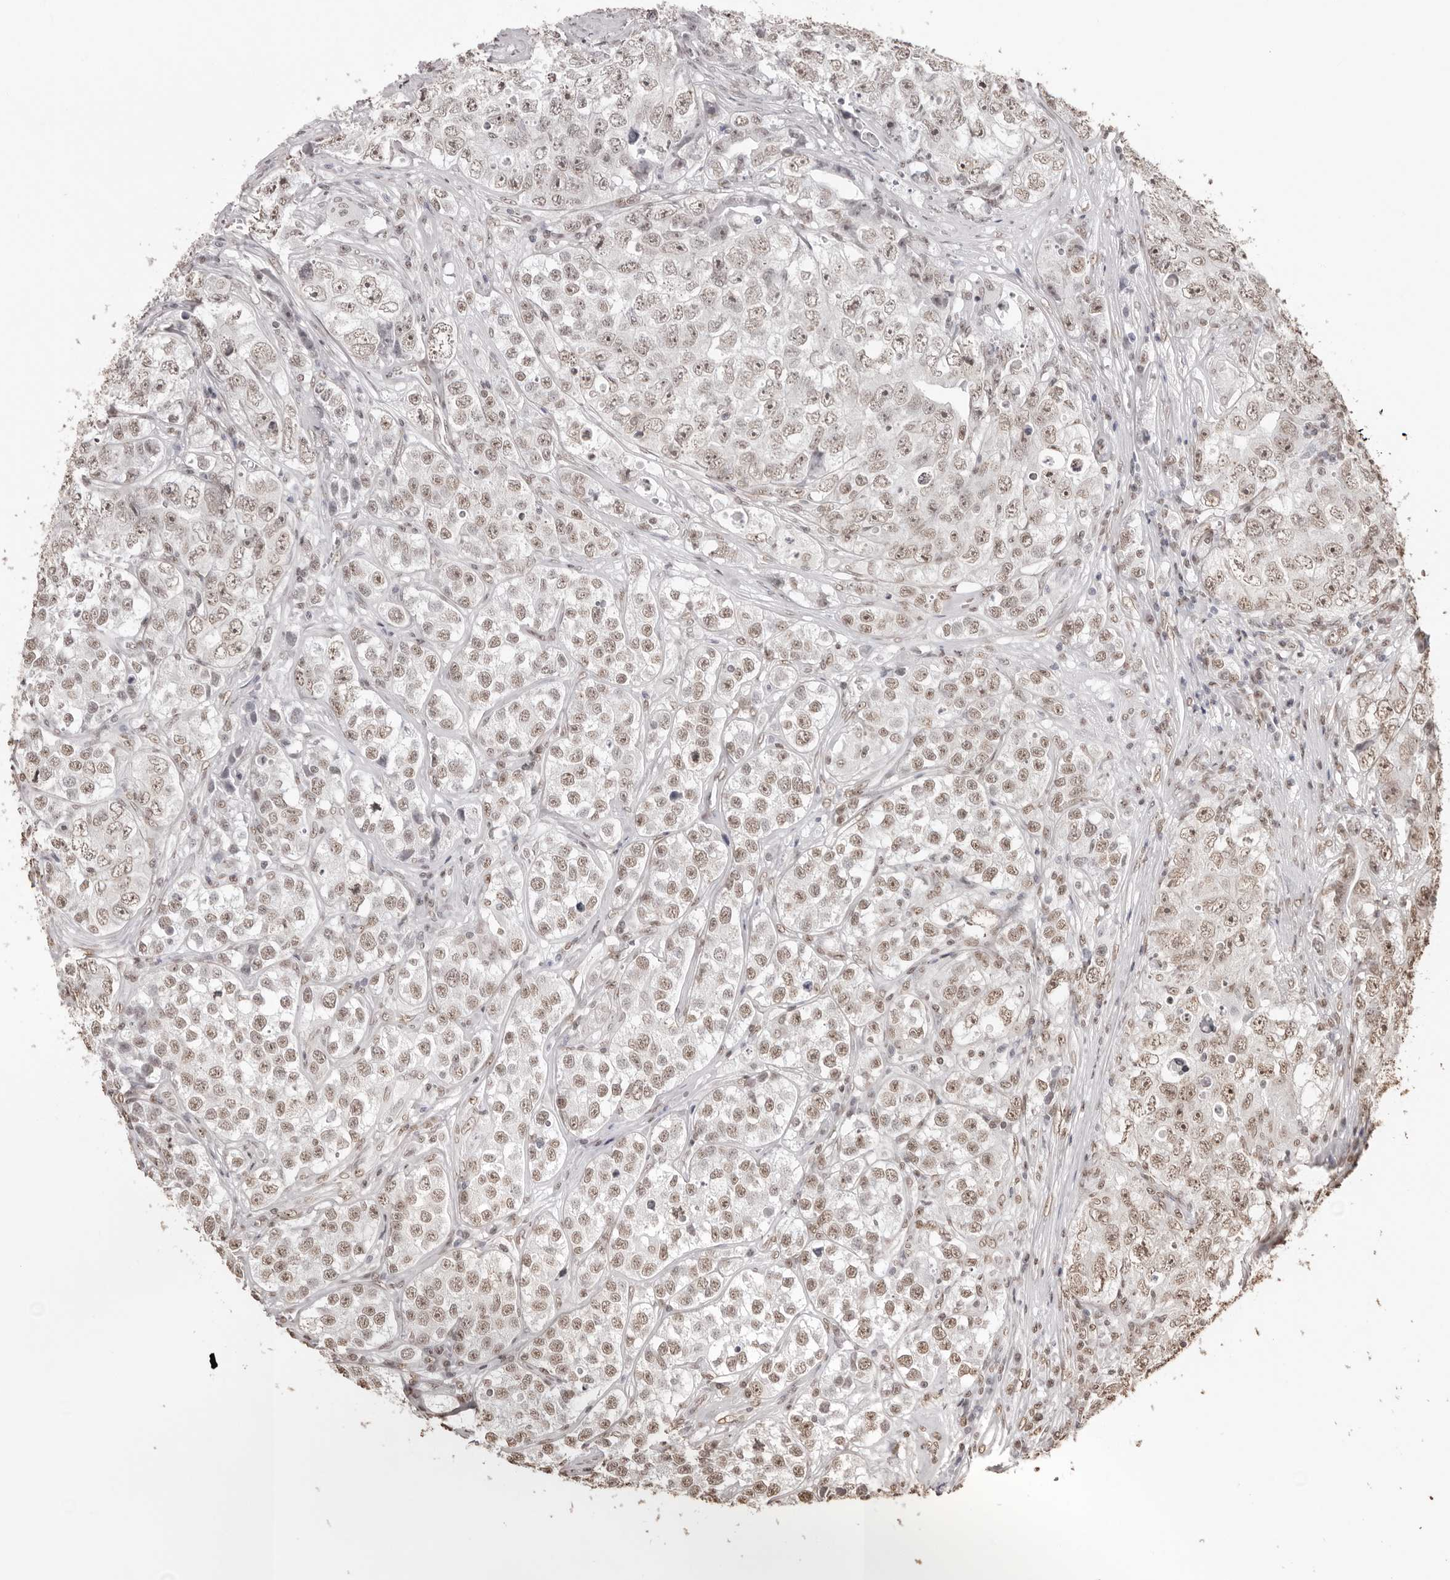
{"staining": {"intensity": "weak", "quantity": ">75%", "location": "nuclear"}, "tissue": "testis cancer", "cell_type": "Tumor cells", "image_type": "cancer", "snomed": [{"axis": "morphology", "description": "Seminoma, NOS"}, {"axis": "morphology", "description": "Carcinoma, Embryonal, NOS"}, {"axis": "topography", "description": "Testis"}], "caption": "Testis embryonal carcinoma was stained to show a protein in brown. There is low levels of weak nuclear expression in approximately >75% of tumor cells.", "gene": "OLIG3", "patient": {"sex": "male", "age": 43}}